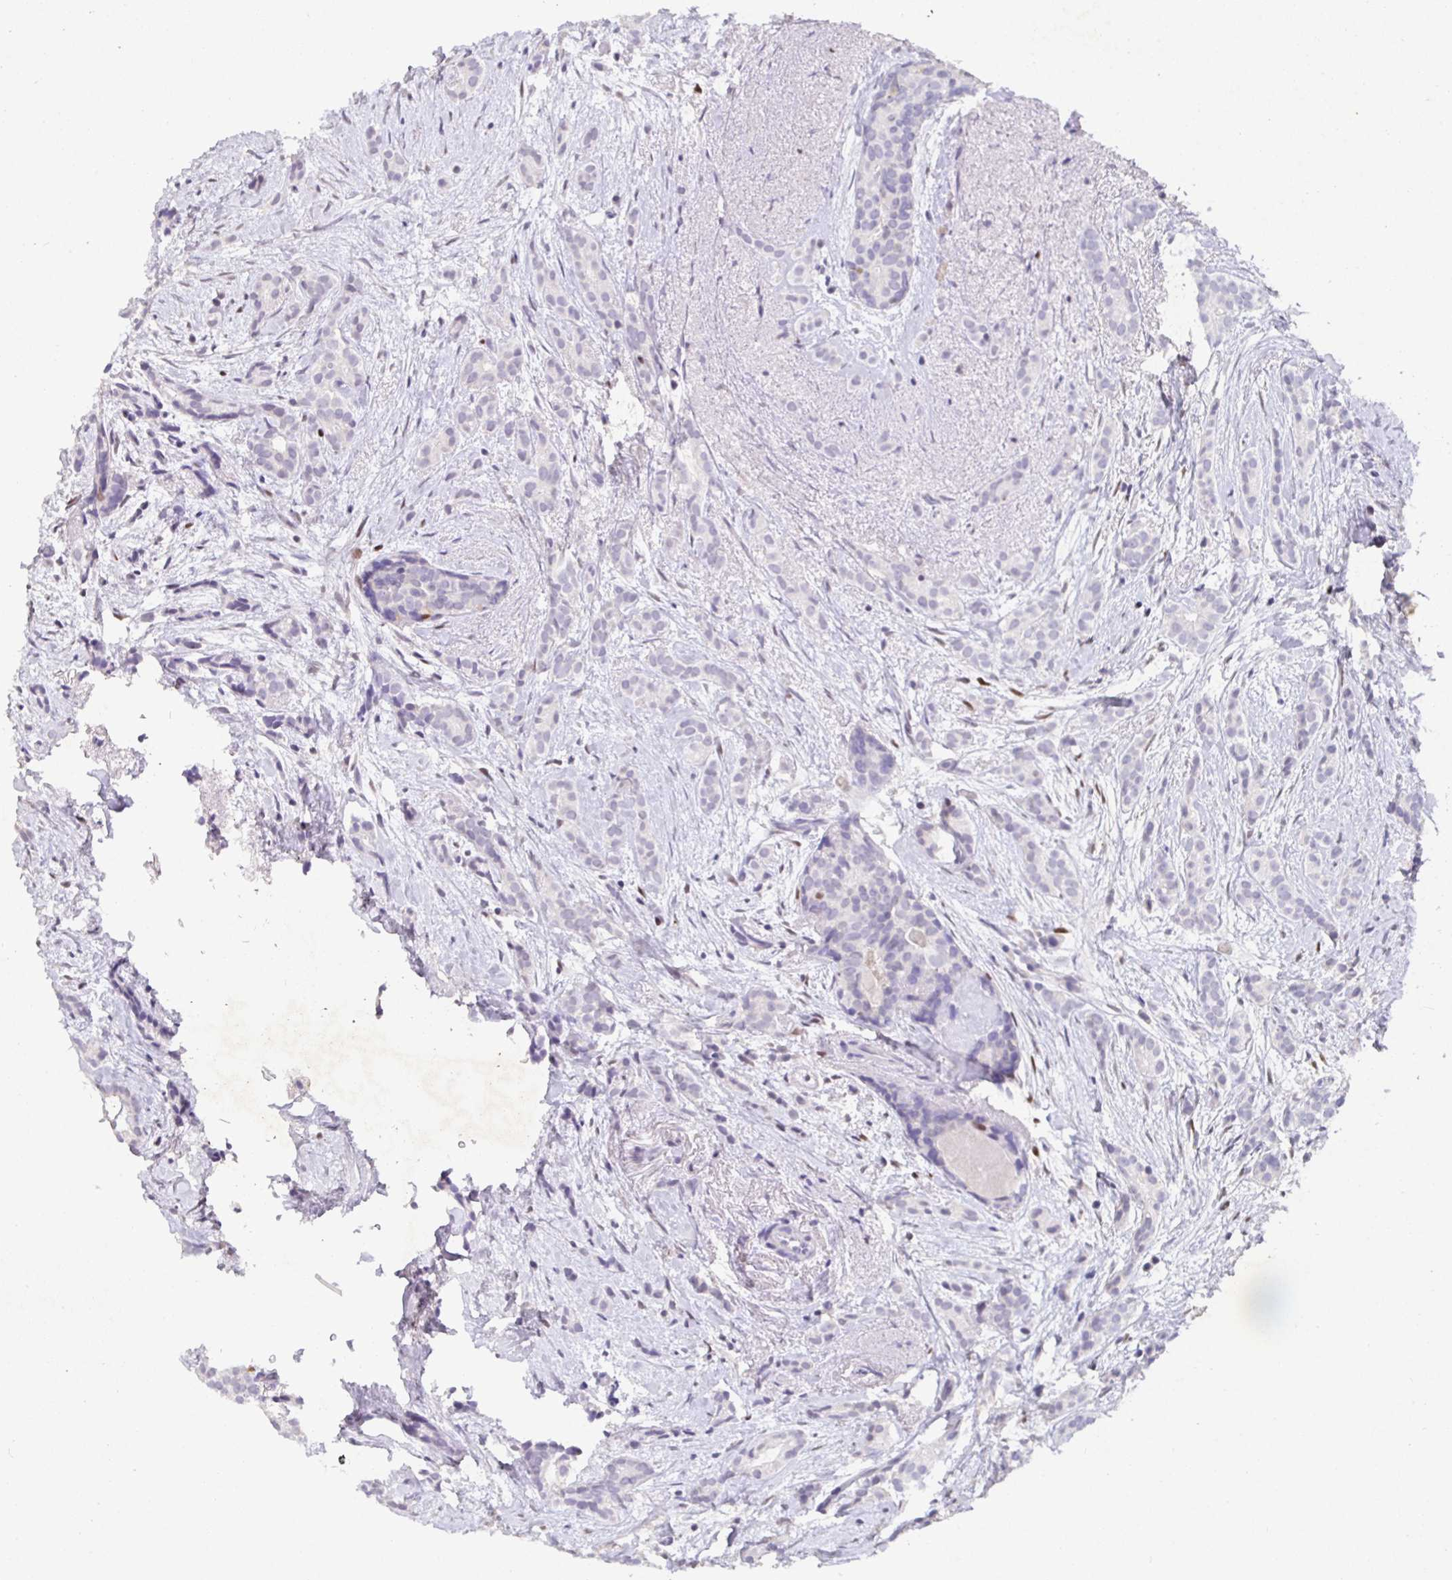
{"staining": {"intensity": "negative", "quantity": "none", "location": "none"}, "tissue": "breast cancer", "cell_type": "Tumor cells", "image_type": "cancer", "snomed": [{"axis": "morphology", "description": "Duct carcinoma"}, {"axis": "topography", "description": "Breast"}], "caption": "Immunohistochemistry (IHC) photomicrograph of human intraductal carcinoma (breast) stained for a protein (brown), which shows no positivity in tumor cells. (Stains: DAB IHC with hematoxylin counter stain, Microscopy: brightfield microscopy at high magnification).", "gene": "SATB1", "patient": {"sex": "female", "age": 65}}